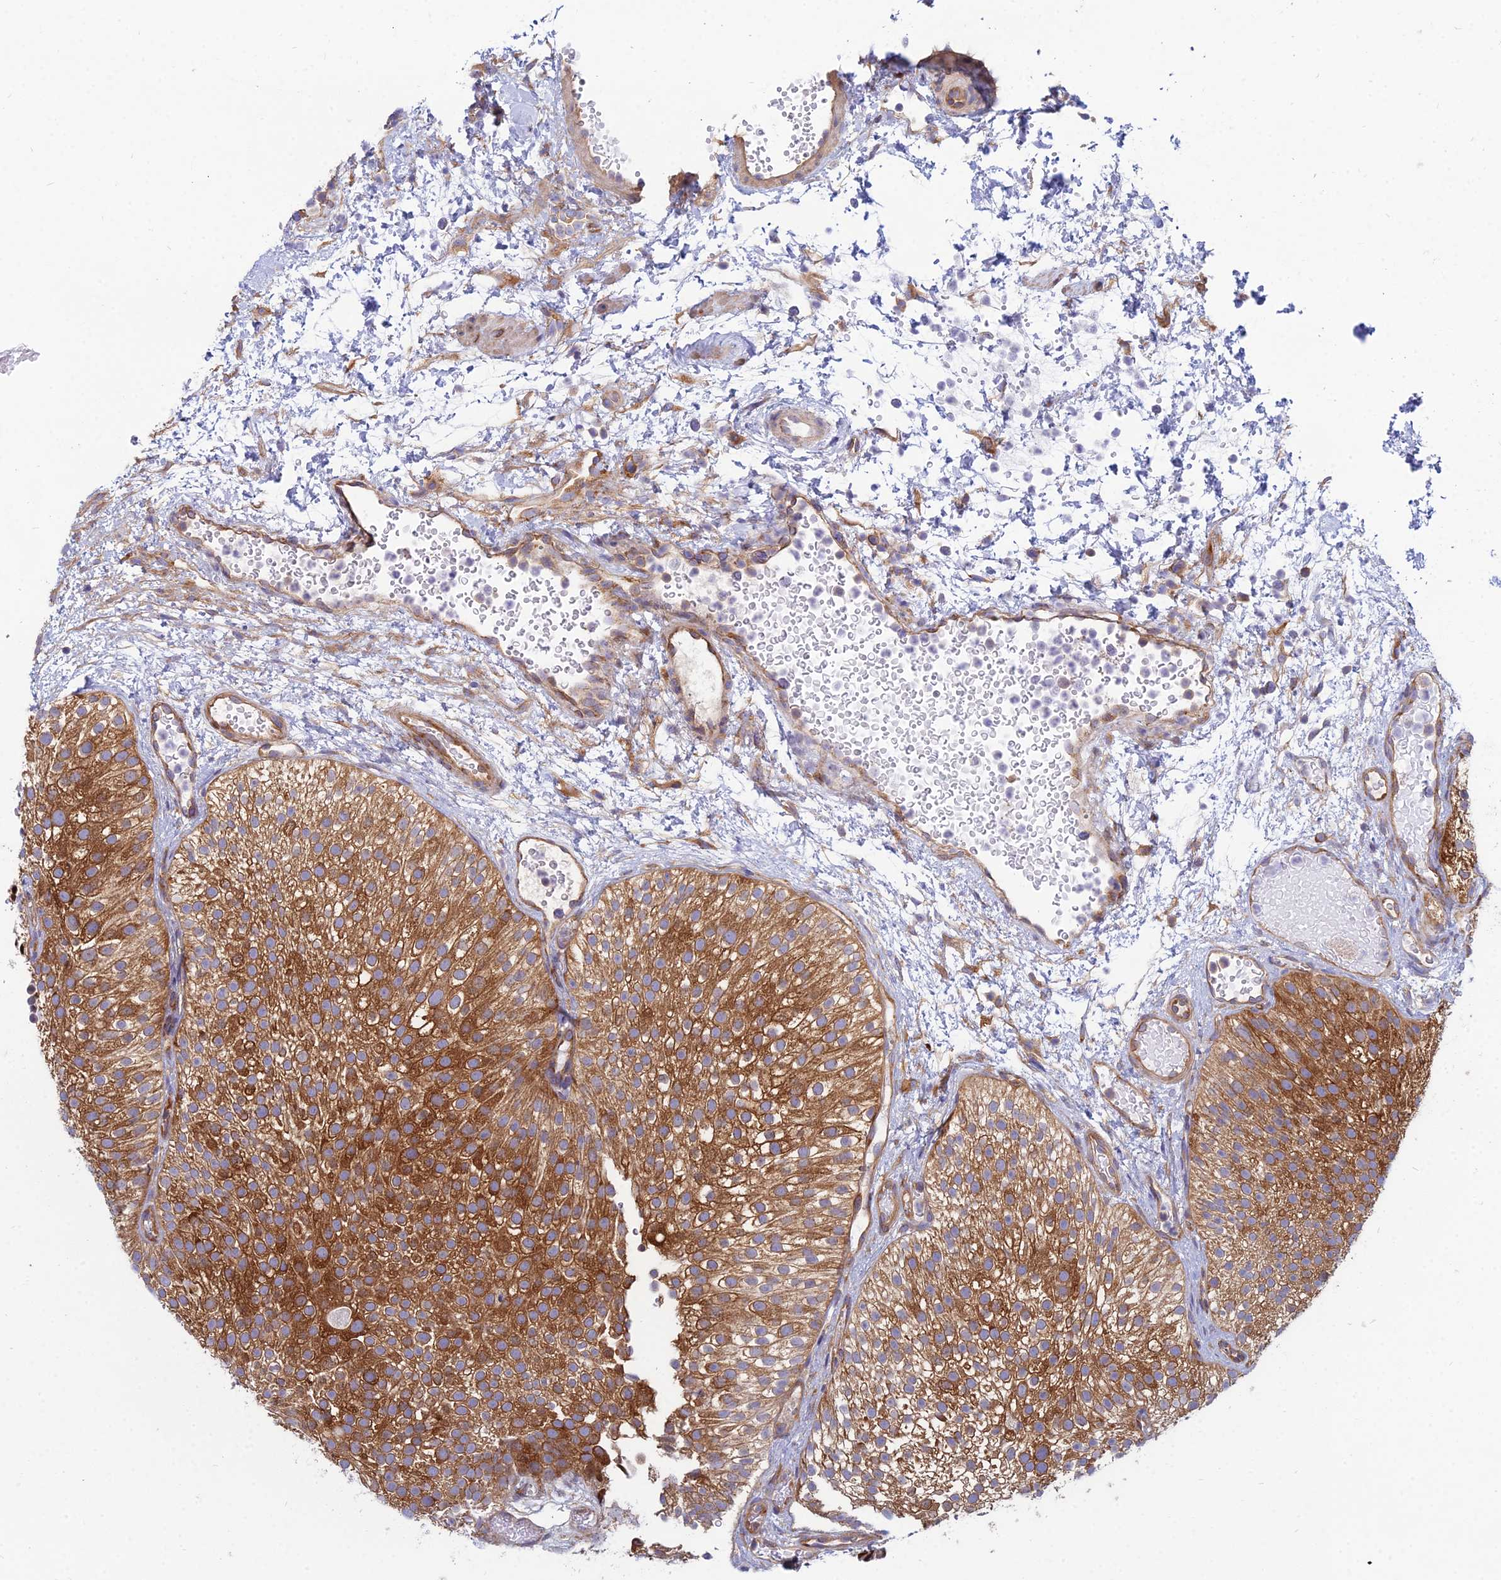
{"staining": {"intensity": "strong", "quantity": ">75%", "location": "cytoplasmic/membranous"}, "tissue": "urothelial cancer", "cell_type": "Tumor cells", "image_type": "cancer", "snomed": [{"axis": "morphology", "description": "Urothelial carcinoma, Low grade"}, {"axis": "topography", "description": "Urinary bladder"}], "caption": "Protein expression analysis of low-grade urothelial carcinoma displays strong cytoplasmic/membranous staining in approximately >75% of tumor cells.", "gene": "TXLNA", "patient": {"sex": "male", "age": 78}}